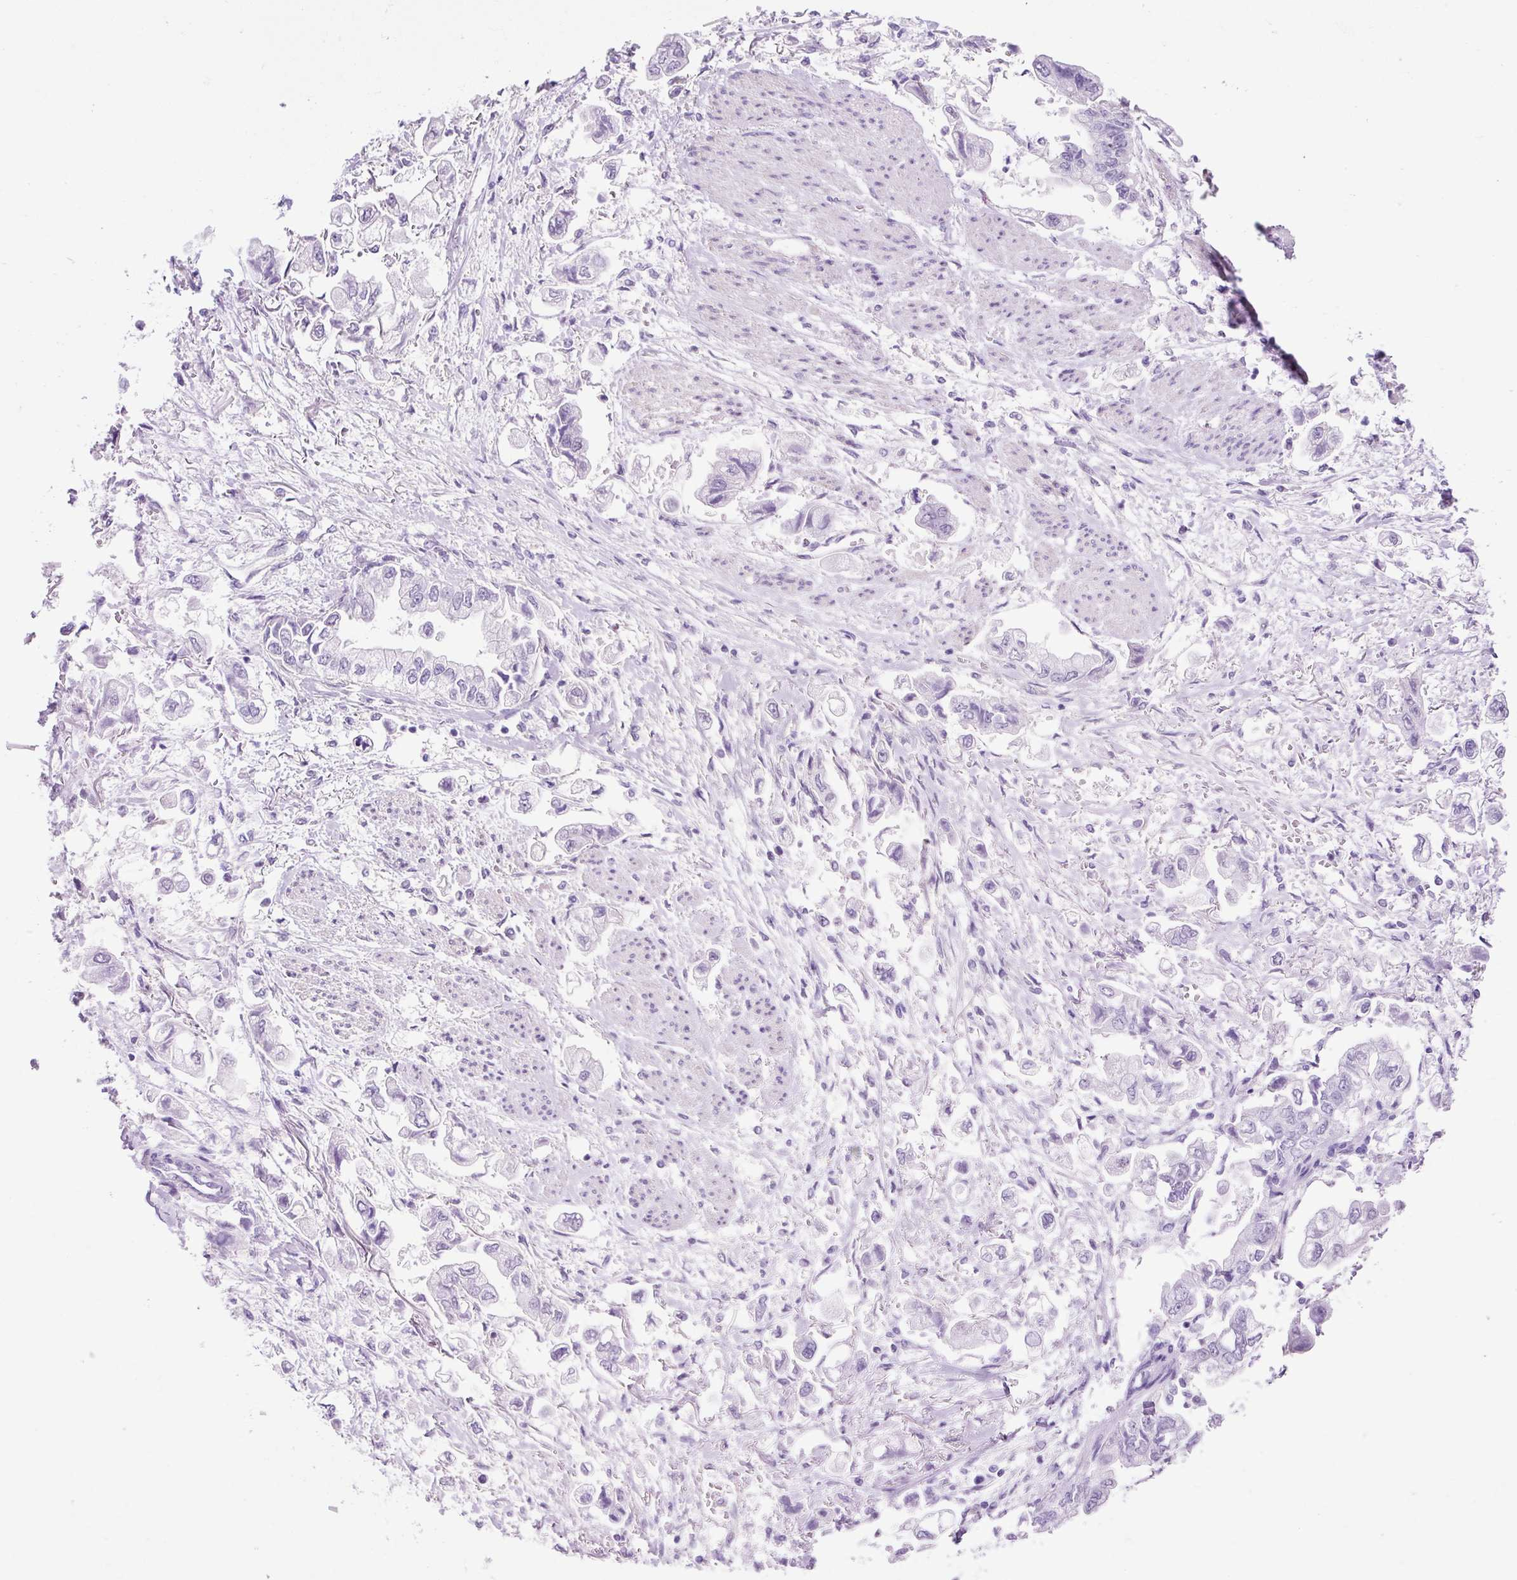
{"staining": {"intensity": "negative", "quantity": "none", "location": "none"}, "tissue": "stomach cancer", "cell_type": "Tumor cells", "image_type": "cancer", "snomed": [{"axis": "morphology", "description": "Adenocarcinoma, NOS"}, {"axis": "topography", "description": "Stomach"}], "caption": "Adenocarcinoma (stomach) was stained to show a protein in brown. There is no significant staining in tumor cells.", "gene": "KRT12", "patient": {"sex": "male", "age": 62}}